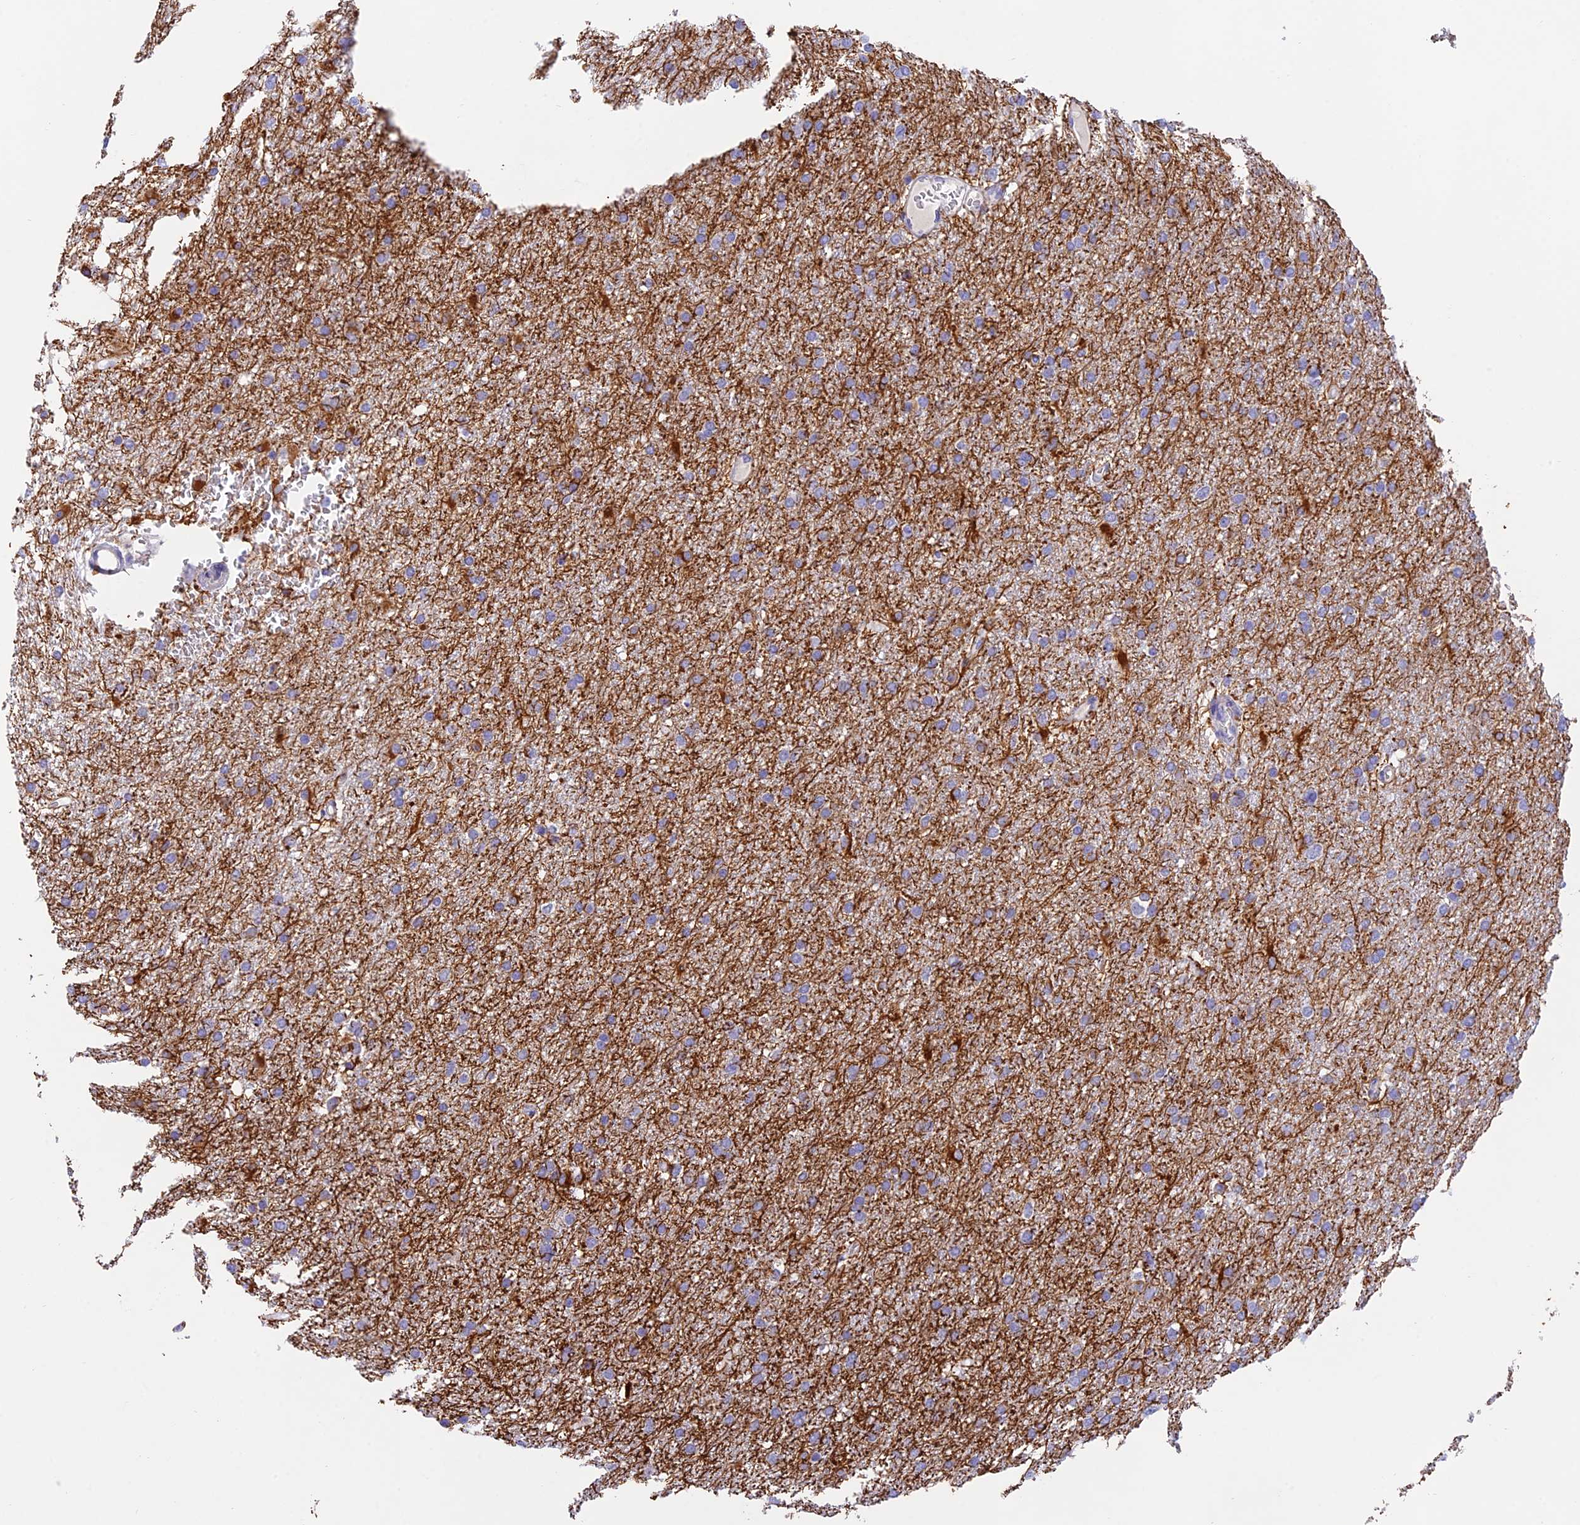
{"staining": {"intensity": "negative", "quantity": "none", "location": "none"}, "tissue": "glioma", "cell_type": "Tumor cells", "image_type": "cancer", "snomed": [{"axis": "morphology", "description": "Glioma, malignant, High grade"}, {"axis": "topography", "description": "Cerebral cortex"}], "caption": "The photomicrograph reveals no significant staining in tumor cells of malignant glioma (high-grade).", "gene": "C17orf67", "patient": {"sex": "female", "age": 36}}